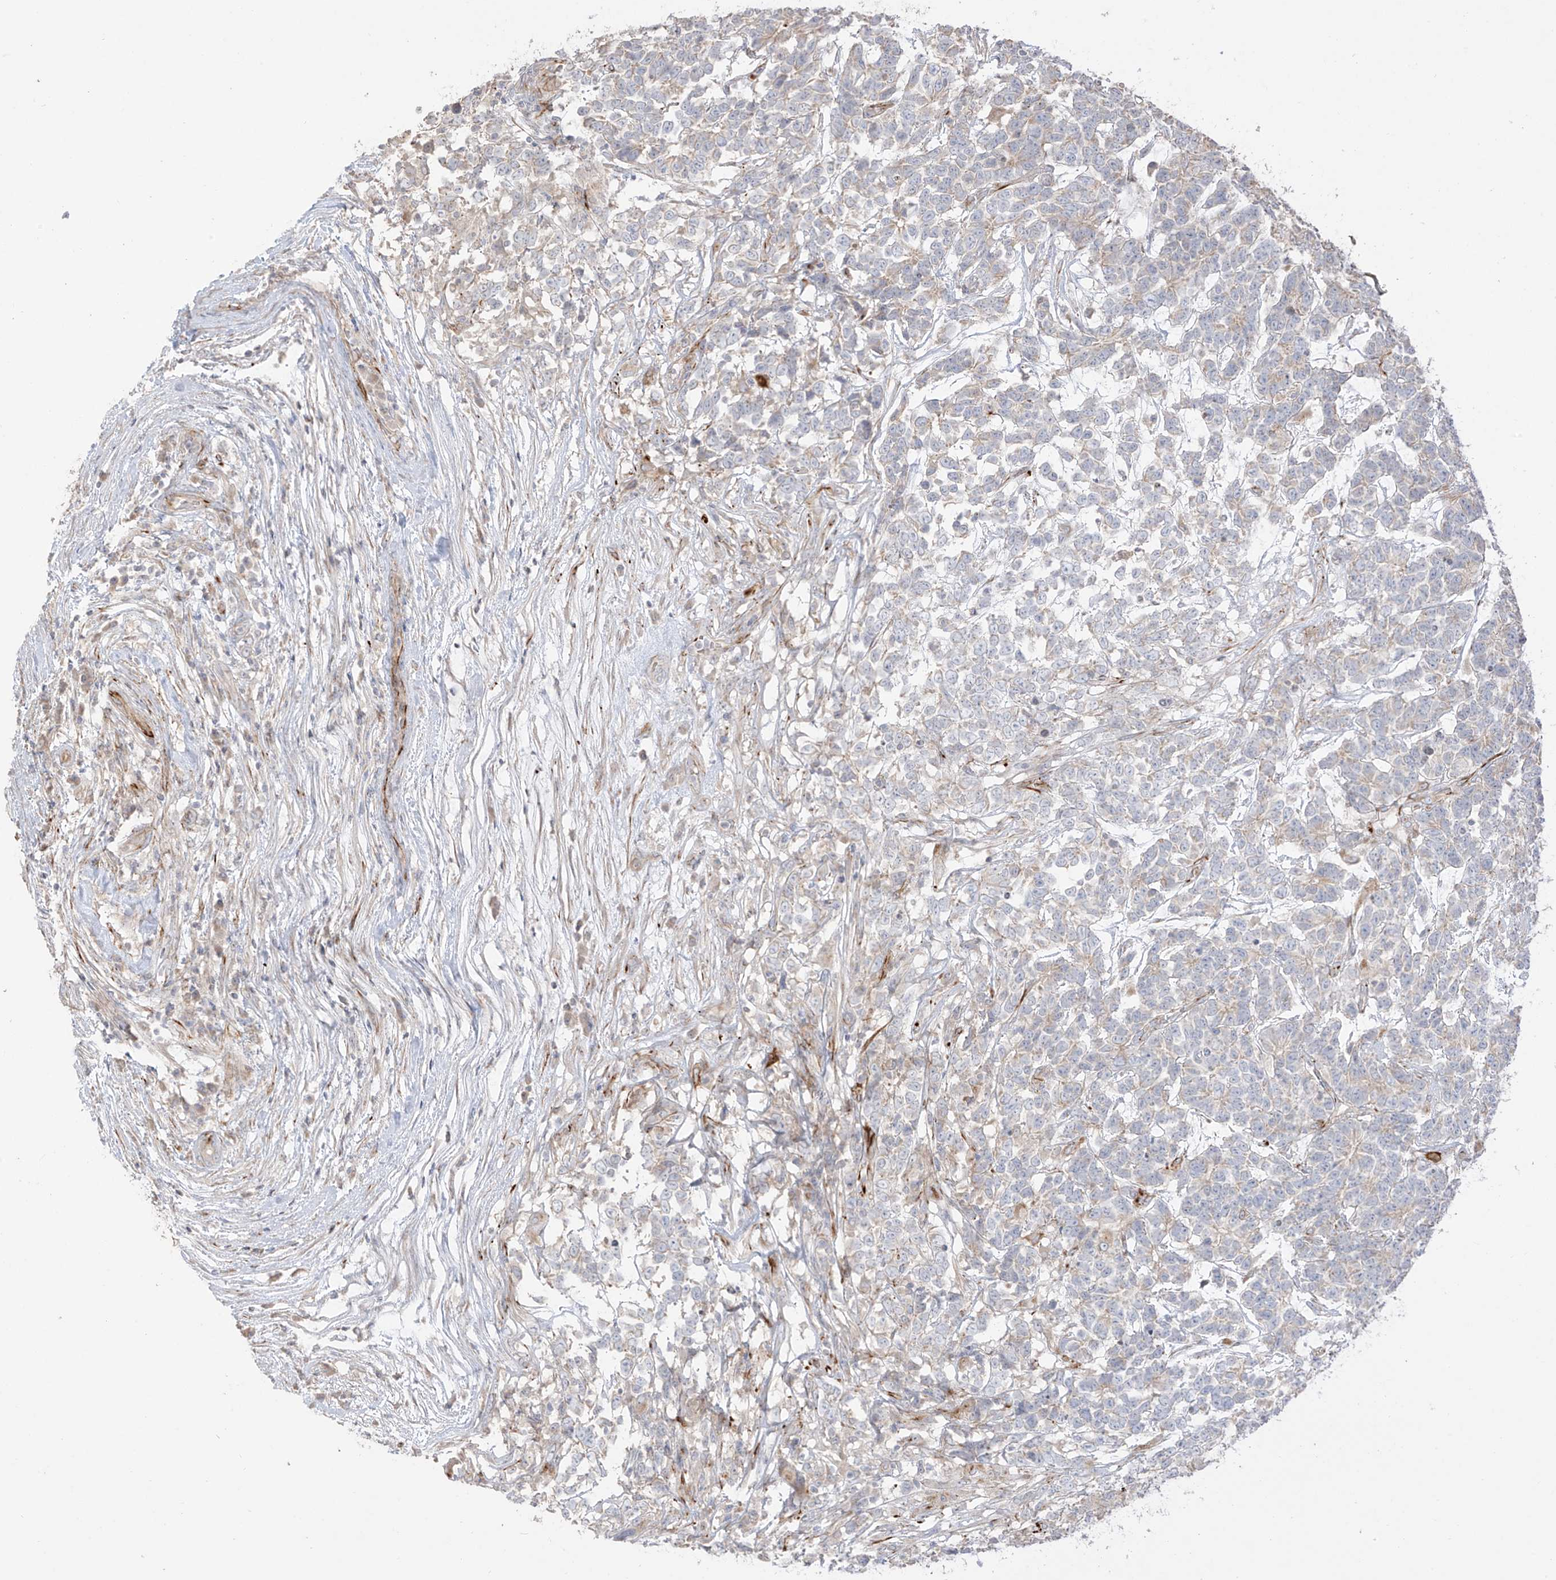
{"staining": {"intensity": "negative", "quantity": "none", "location": "none"}, "tissue": "testis cancer", "cell_type": "Tumor cells", "image_type": "cancer", "snomed": [{"axis": "morphology", "description": "Carcinoma, Embryonal, NOS"}, {"axis": "topography", "description": "Testis"}], "caption": "This micrograph is of embryonal carcinoma (testis) stained with IHC to label a protein in brown with the nuclei are counter-stained blue. There is no positivity in tumor cells.", "gene": "DCDC2", "patient": {"sex": "male", "age": 26}}